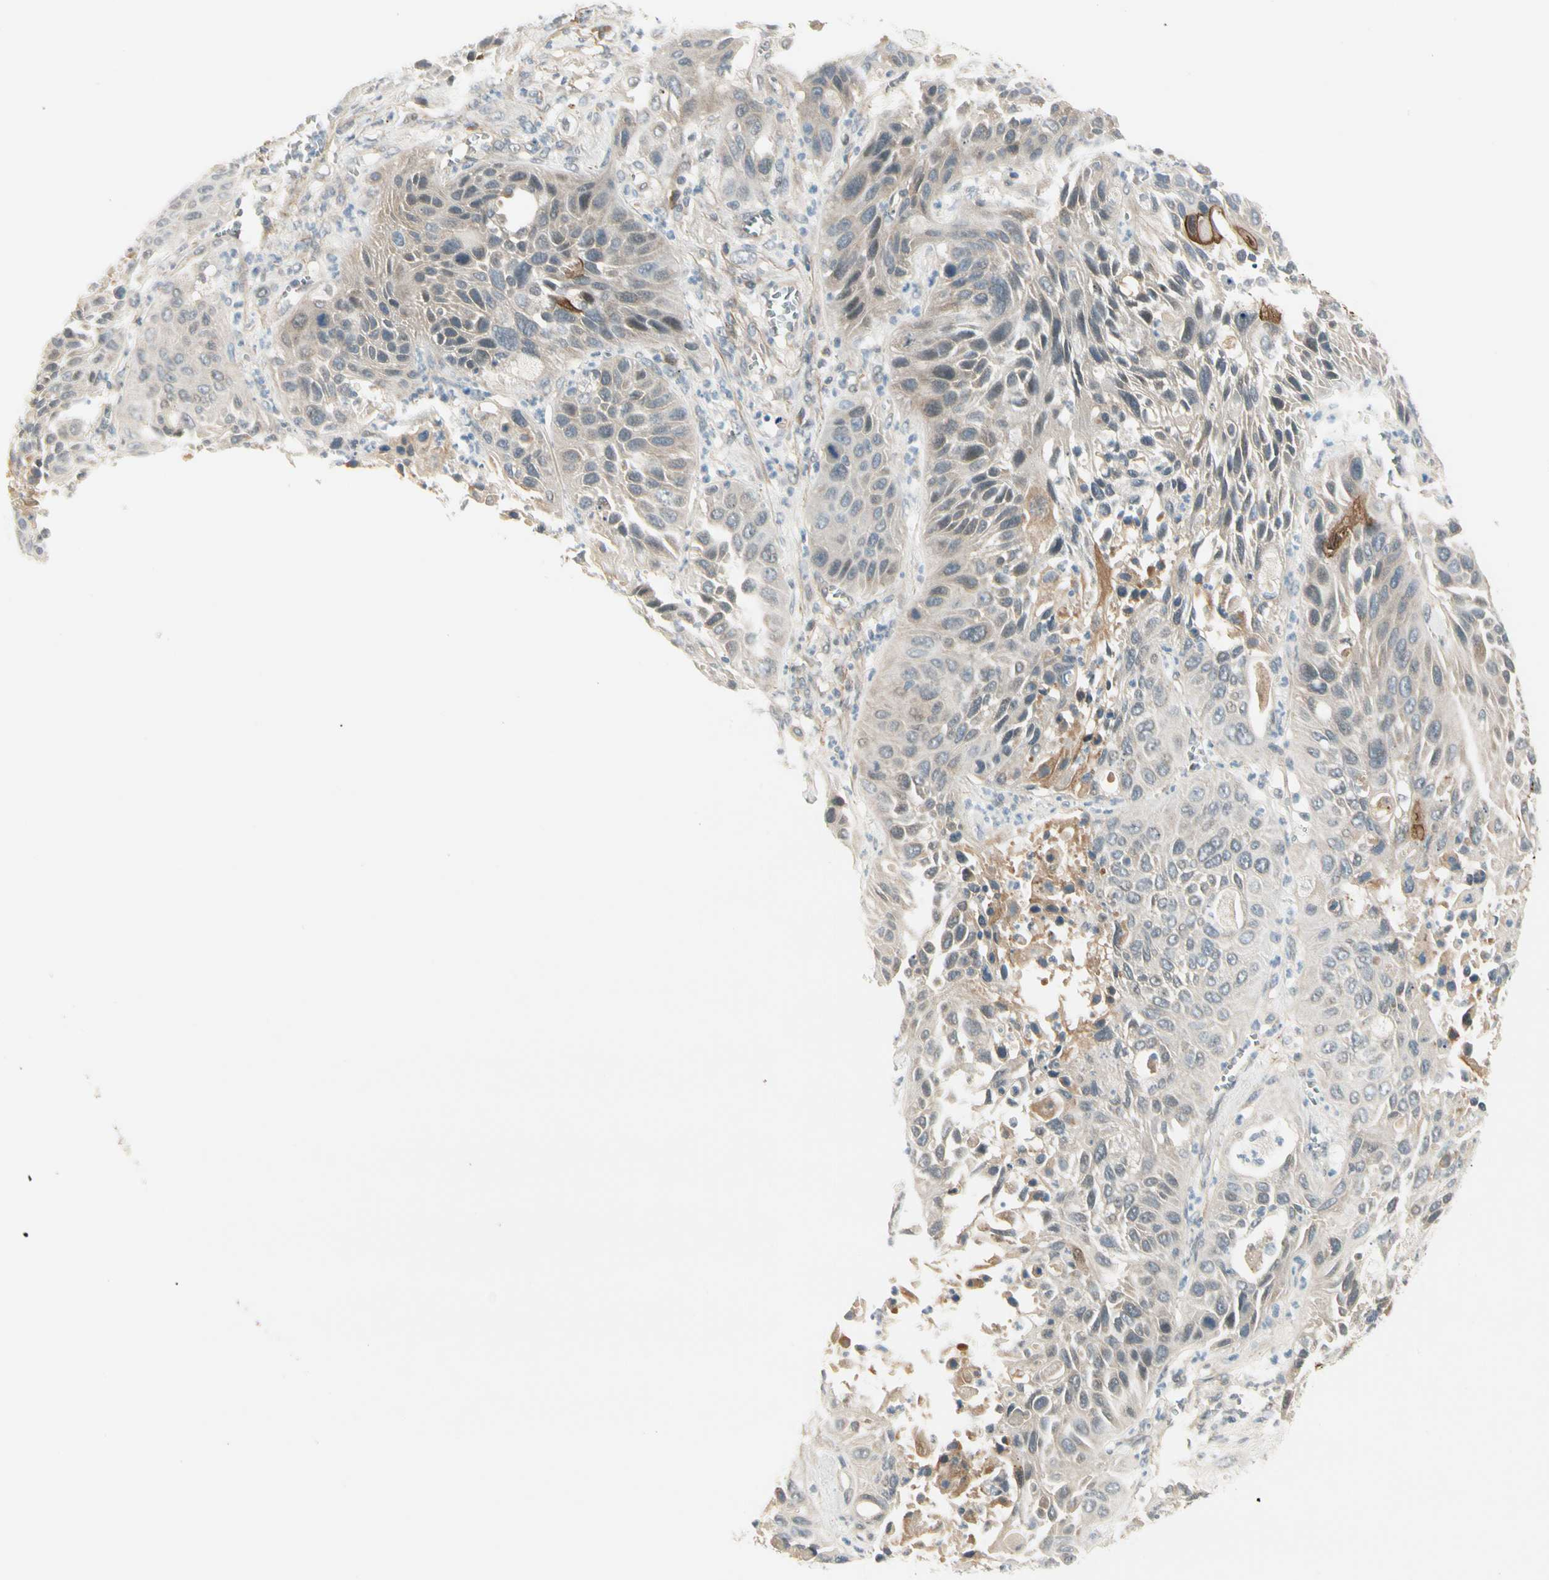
{"staining": {"intensity": "weak", "quantity": "<25%", "location": "cytoplasmic/membranous"}, "tissue": "lung cancer", "cell_type": "Tumor cells", "image_type": "cancer", "snomed": [{"axis": "morphology", "description": "Squamous cell carcinoma, NOS"}, {"axis": "topography", "description": "Lung"}], "caption": "Photomicrograph shows no protein positivity in tumor cells of squamous cell carcinoma (lung) tissue.", "gene": "EPHB3", "patient": {"sex": "female", "age": 76}}